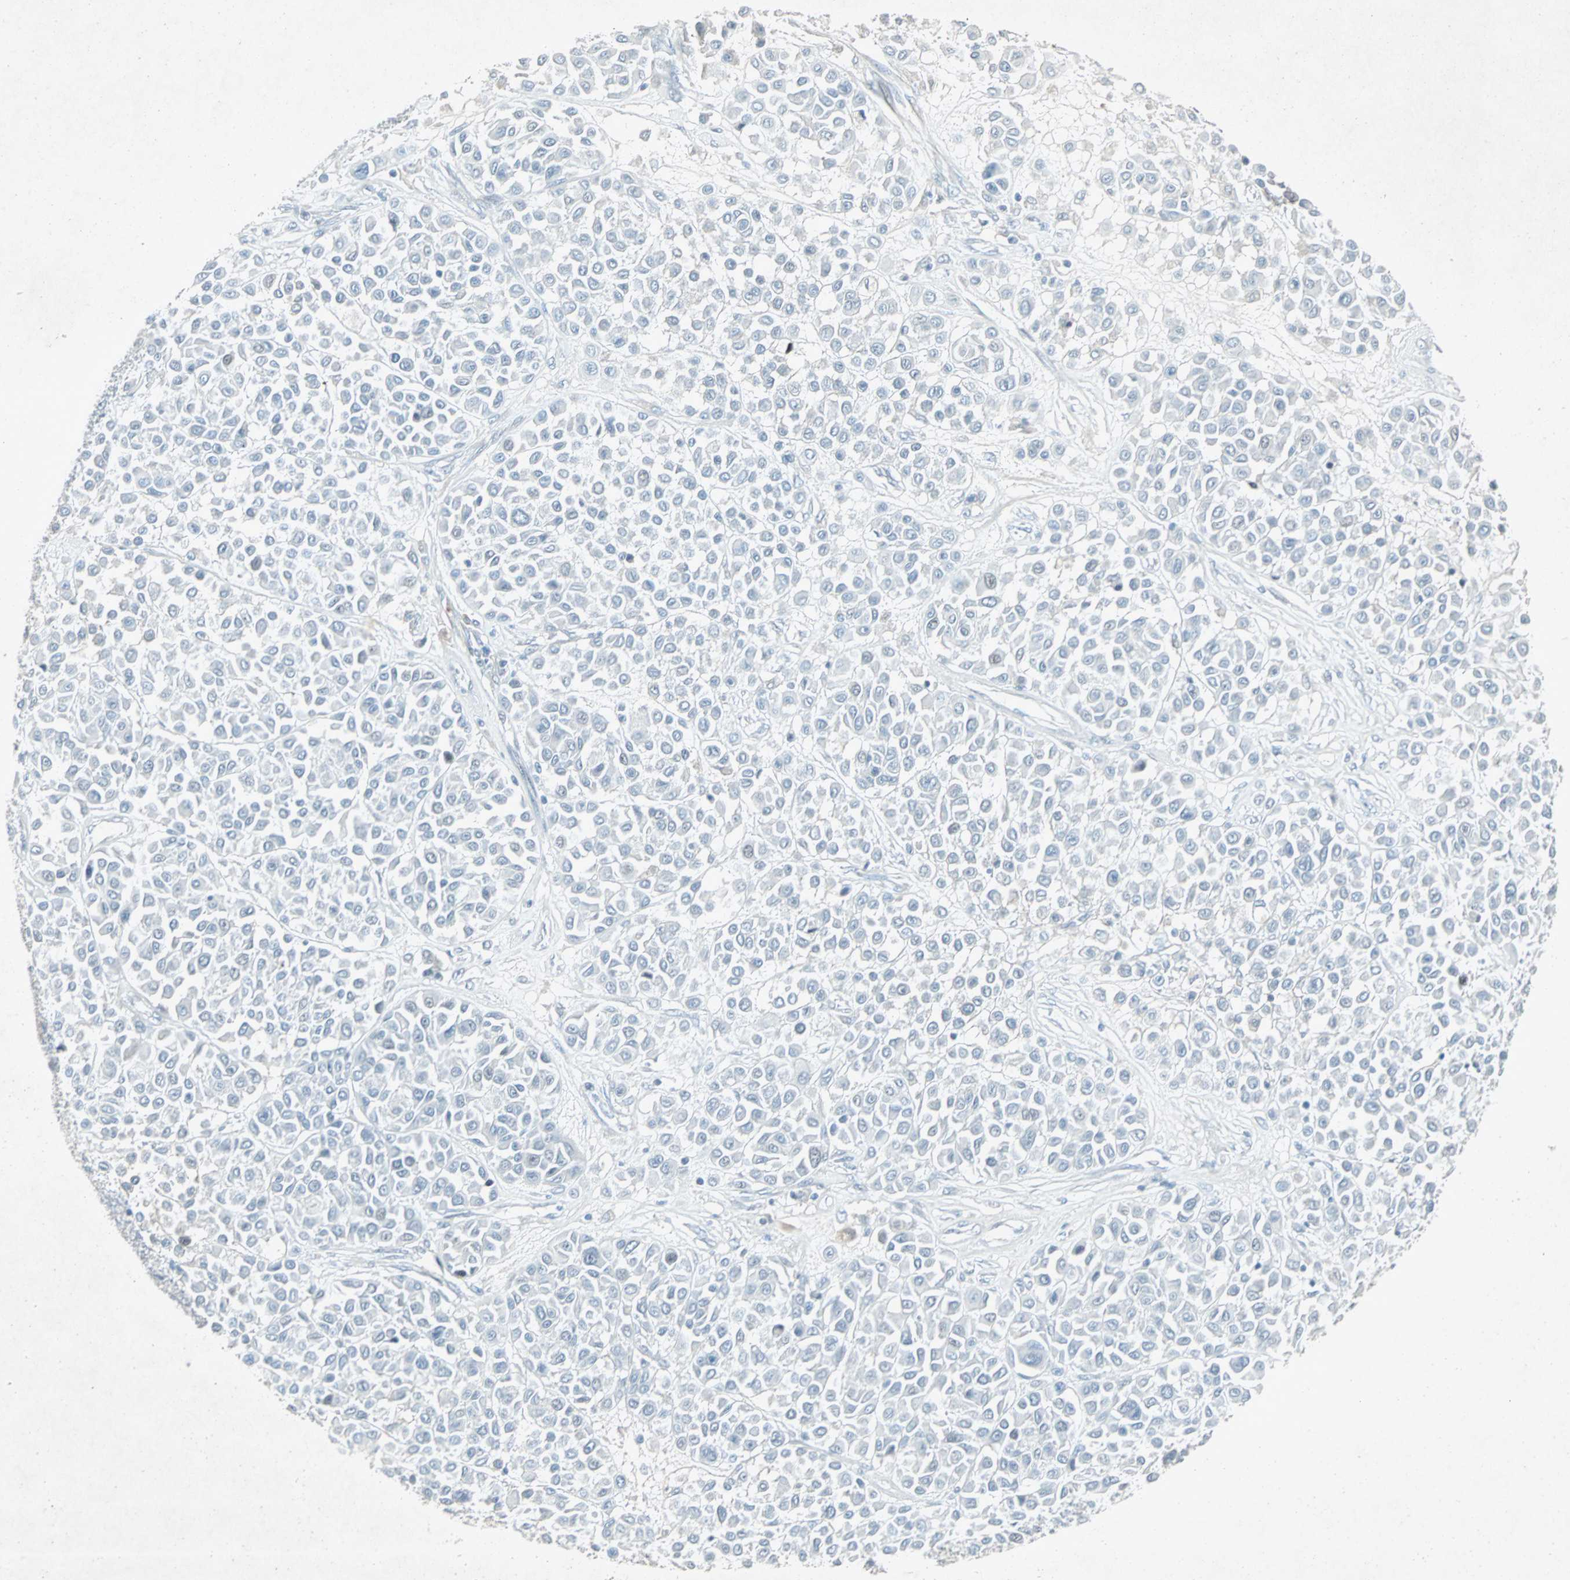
{"staining": {"intensity": "negative", "quantity": "none", "location": "none"}, "tissue": "melanoma", "cell_type": "Tumor cells", "image_type": "cancer", "snomed": [{"axis": "morphology", "description": "Malignant melanoma, Metastatic site"}, {"axis": "topography", "description": "Soft tissue"}], "caption": "DAB immunohistochemical staining of malignant melanoma (metastatic site) exhibits no significant positivity in tumor cells.", "gene": "LANCL3", "patient": {"sex": "male", "age": 41}}